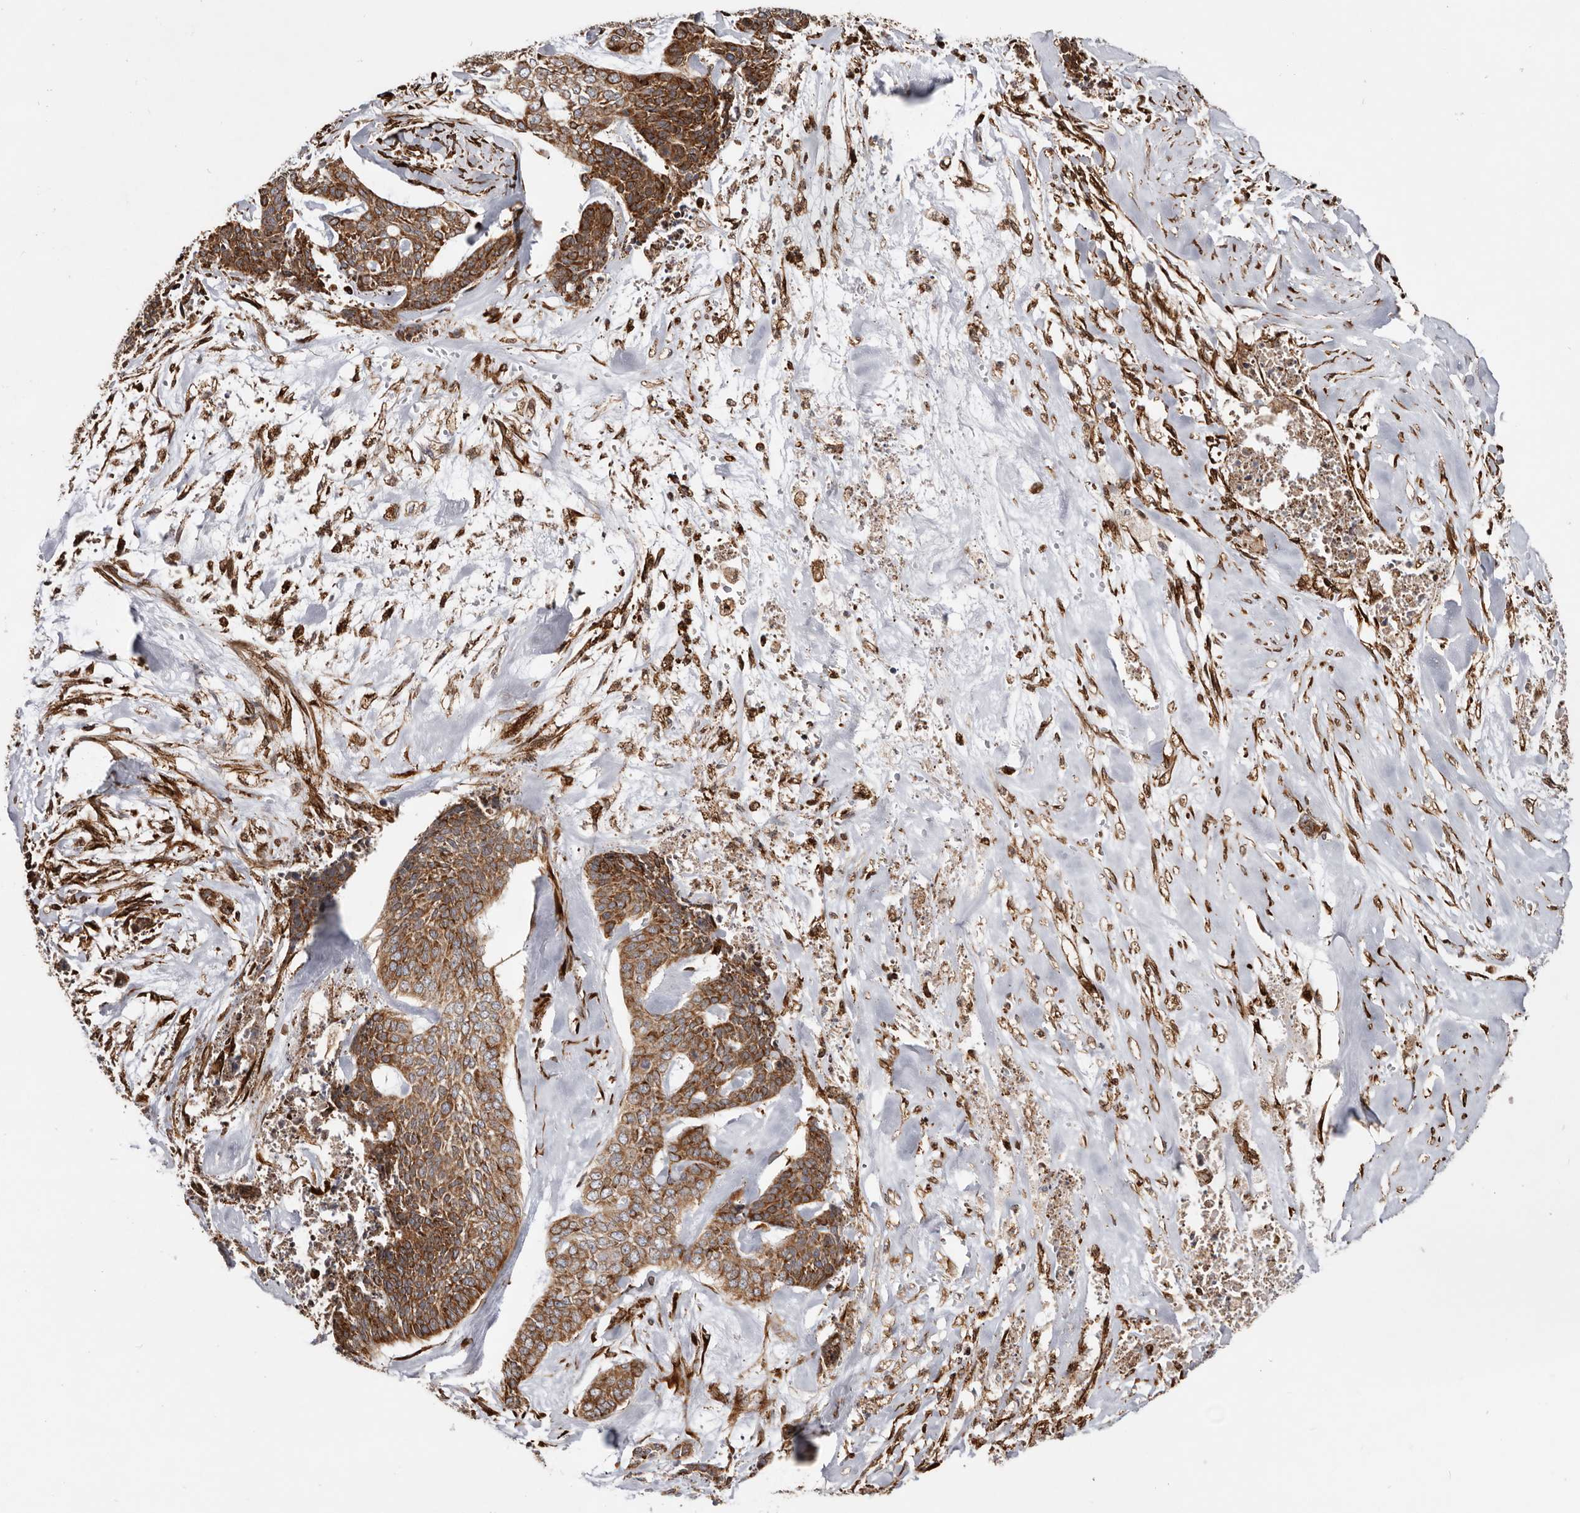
{"staining": {"intensity": "moderate", "quantity": ">75%", "location": "cytoplasmic/membranous"}, "tissue": "skin cancer", "cell_type": "Tumor cells", "image_type": "cancer", "snomed": [{"axis": "morphology", "description": "Basal cell carcinoma"}, {"axis": "topography", "description": "Skin"}], "caption": "Basal cell carcinoma (skin) tissue displays moderate cytoplasmic/membranous expression in about >75% of tumor cells, visualized by immunohistochemistry.", "gene": "WDTC1", "patient": {"sex": "female", "age": 64}}